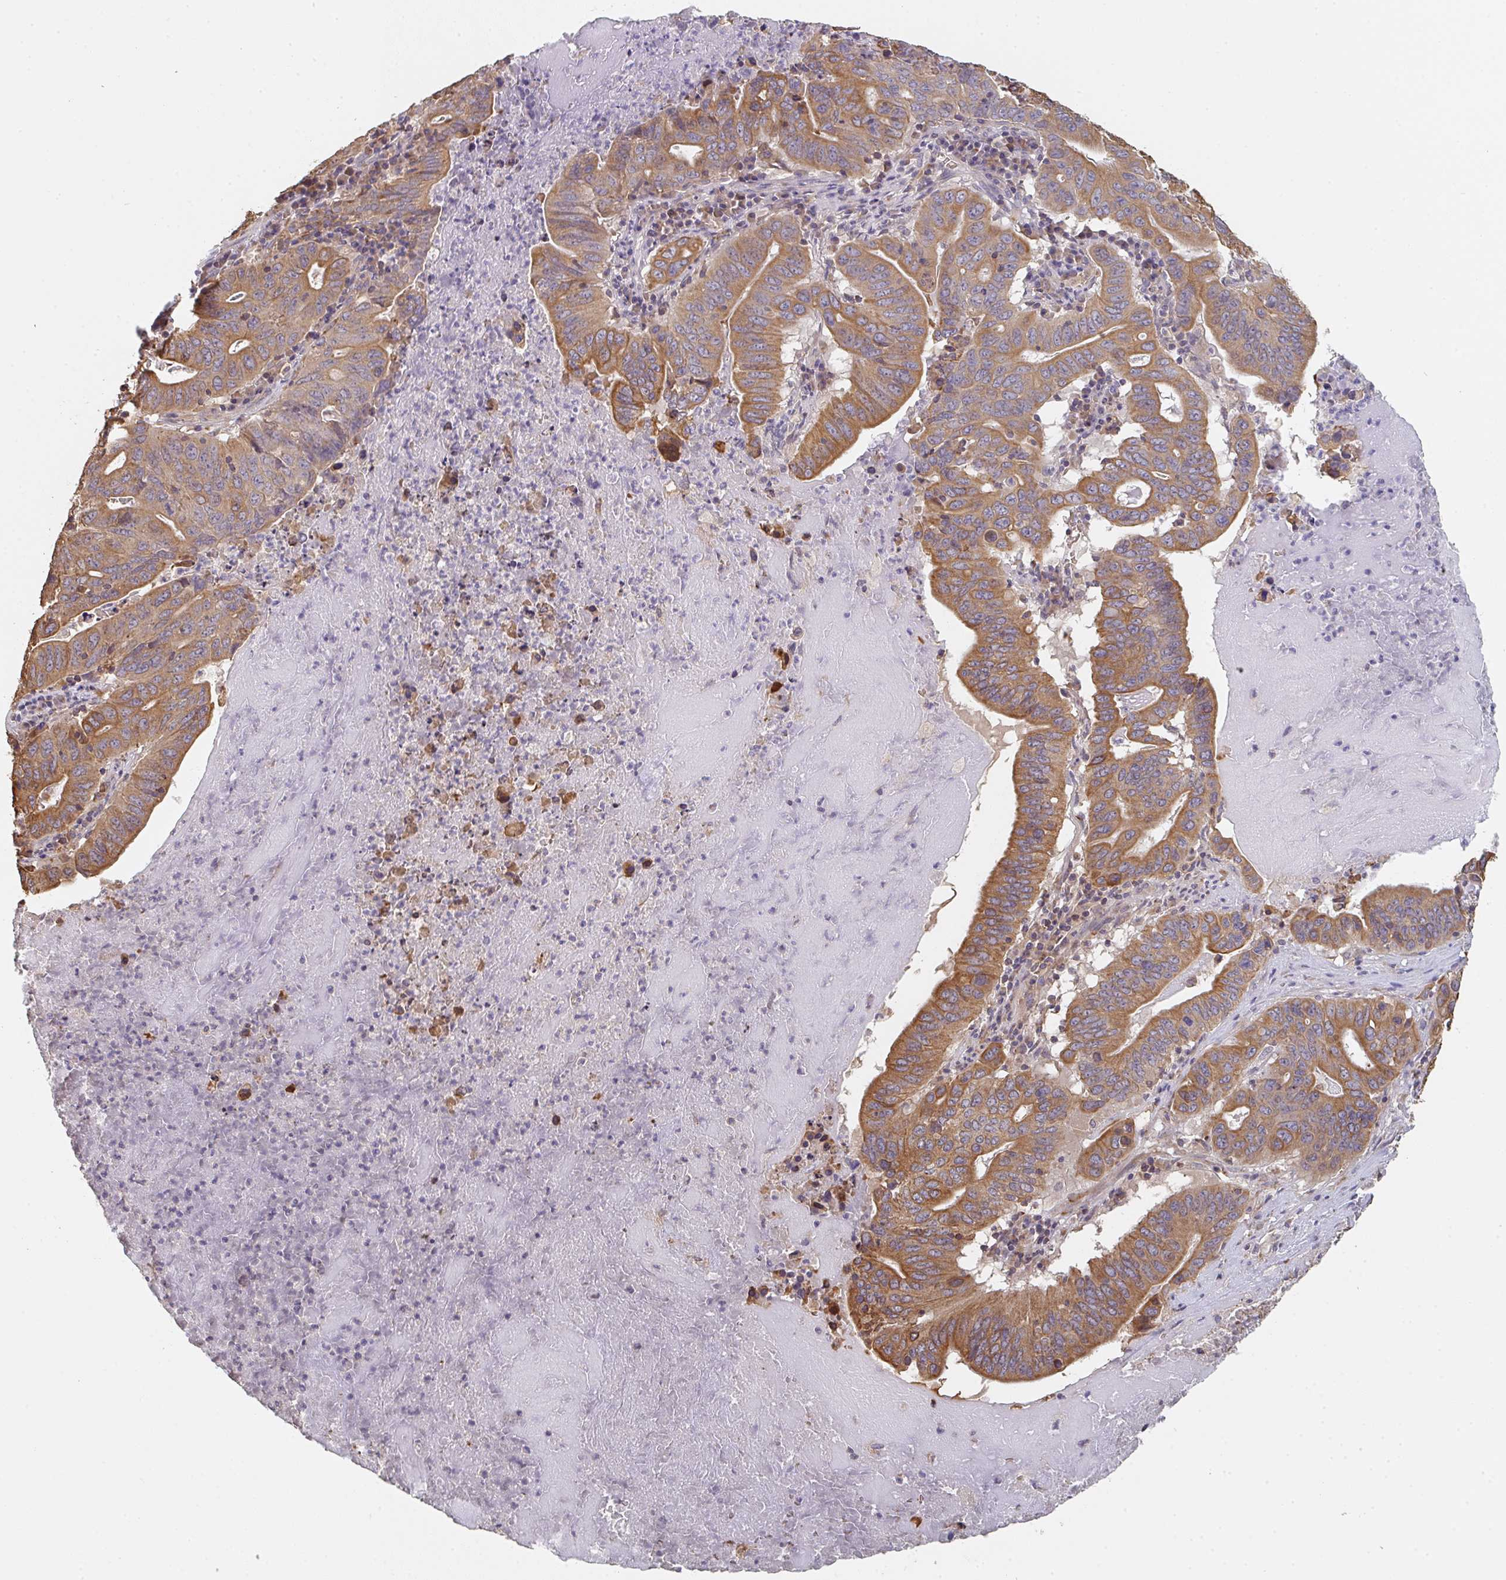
{"staining": {"intensity": "moderate", "quantity": ">75%", "location": "cytoplasmic/membranous"}, "tissue": "lung cancer", "cell_type": "Tumor cells", "image_type": "cancer", "snomed": [{"axis": "morphology", "description": "Adenocarcinoma, NOS"}, {"axis": "topography", "description": "Lung"}], "caption": "DAB (3,3'-diaminobenzidine) immunohistochemical staining of lung cancer reveals moderate cytoplasmic/membranous protein staining in about >75% of tumor cells.", "gene": "POLG", "patient": {"sex": "female", "age": 60}}